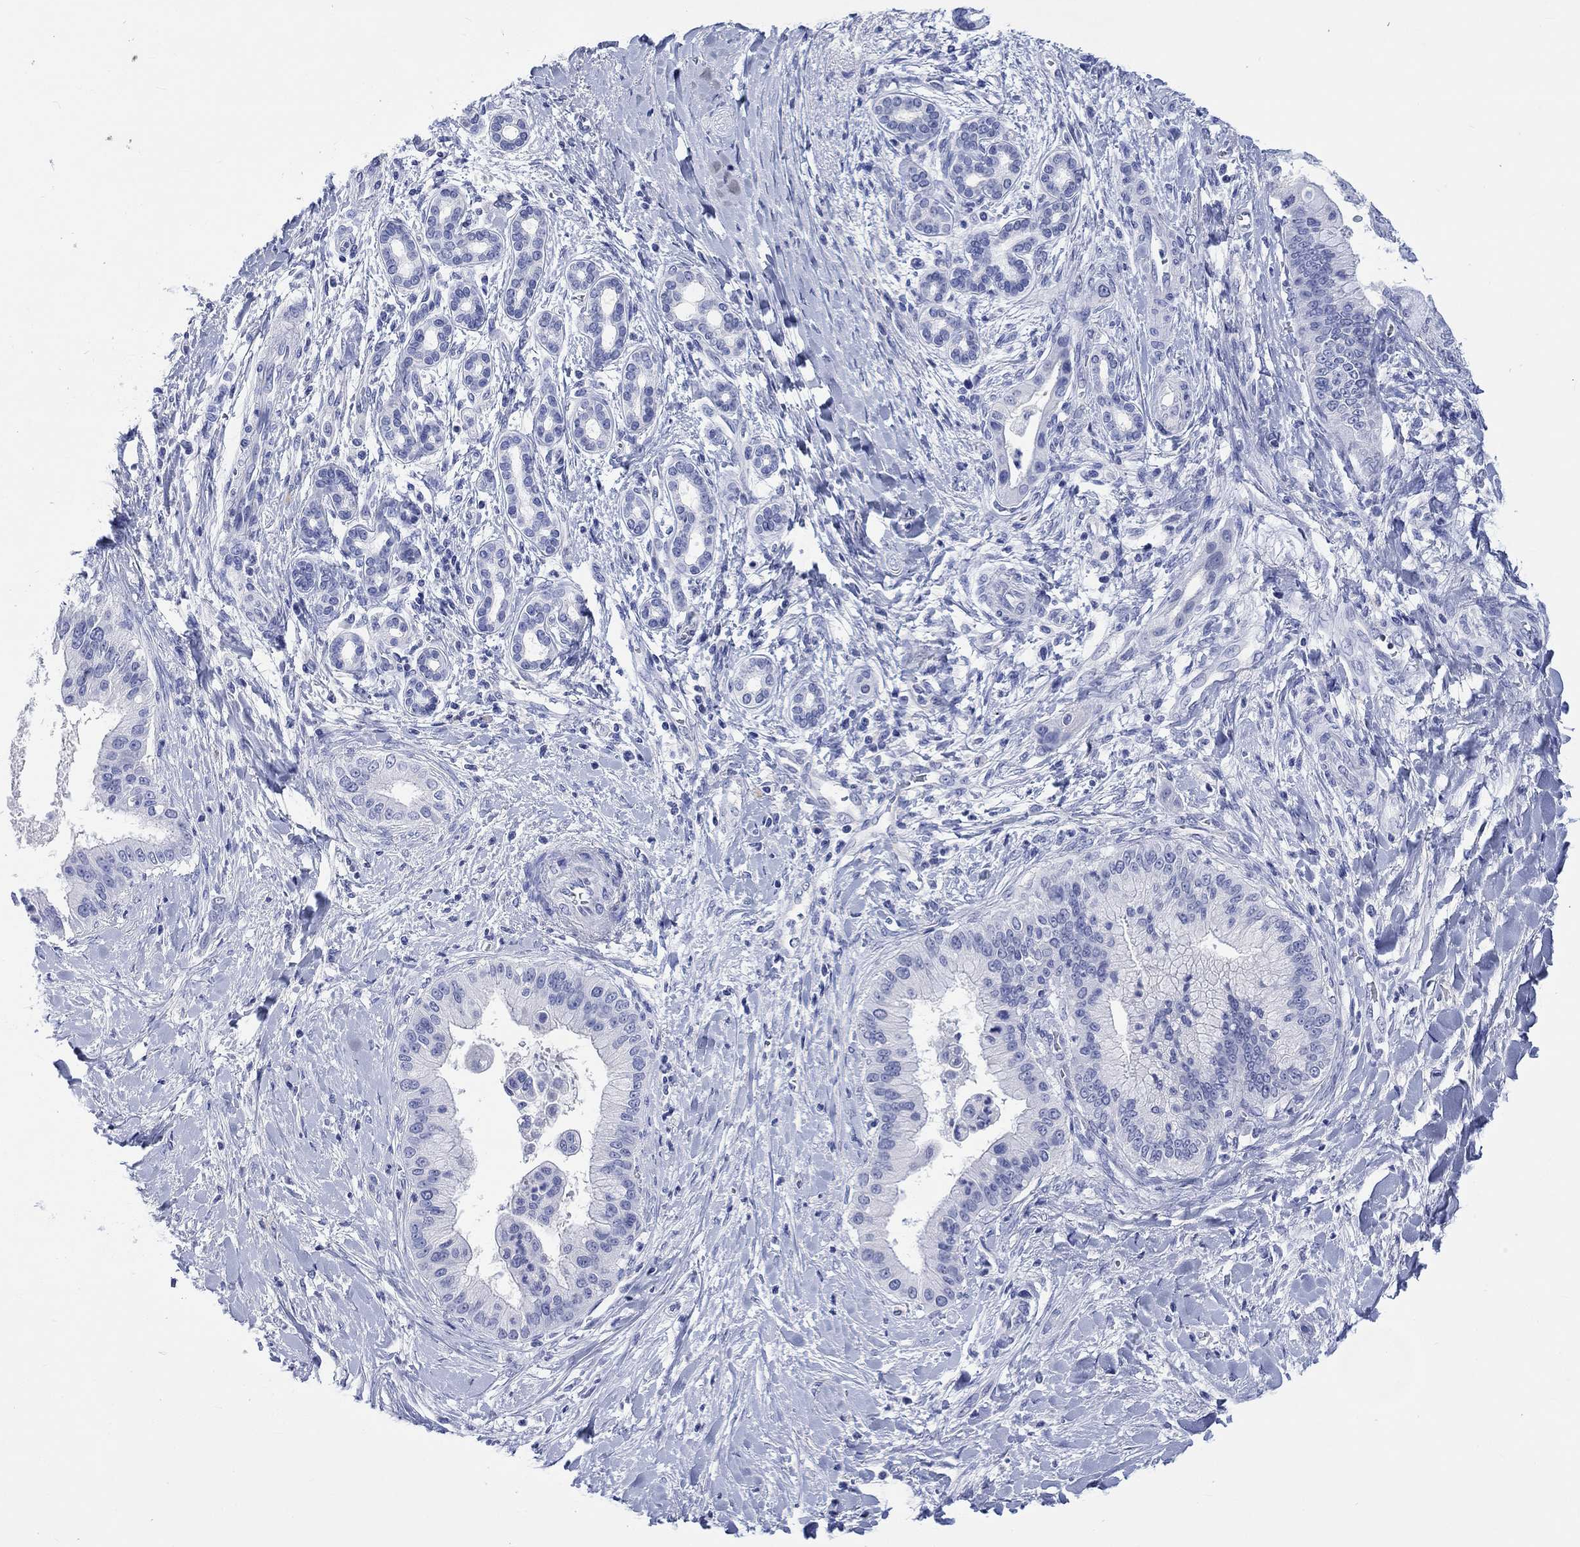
{"staining": {"intensity": "negative", "quantity": "none", "location": "none"}, "tissue": "liver cancer", "cell_type": "Tumor cells", "image_type": "cancer", "snomed": [{"axis": "morphology", "description": "Cholangiocarcinoma"}, {"axis": "topography", "description": "Liver"}], "caption": "The photomicrograph shows no staining of tumor cells in liver cancer (cholangiocarcinoma). (Immunohistochemistry, brightfield microscopy, high magnification).", "gene": "CACNG3", "patient": {"sex": "female", "age": 54}}